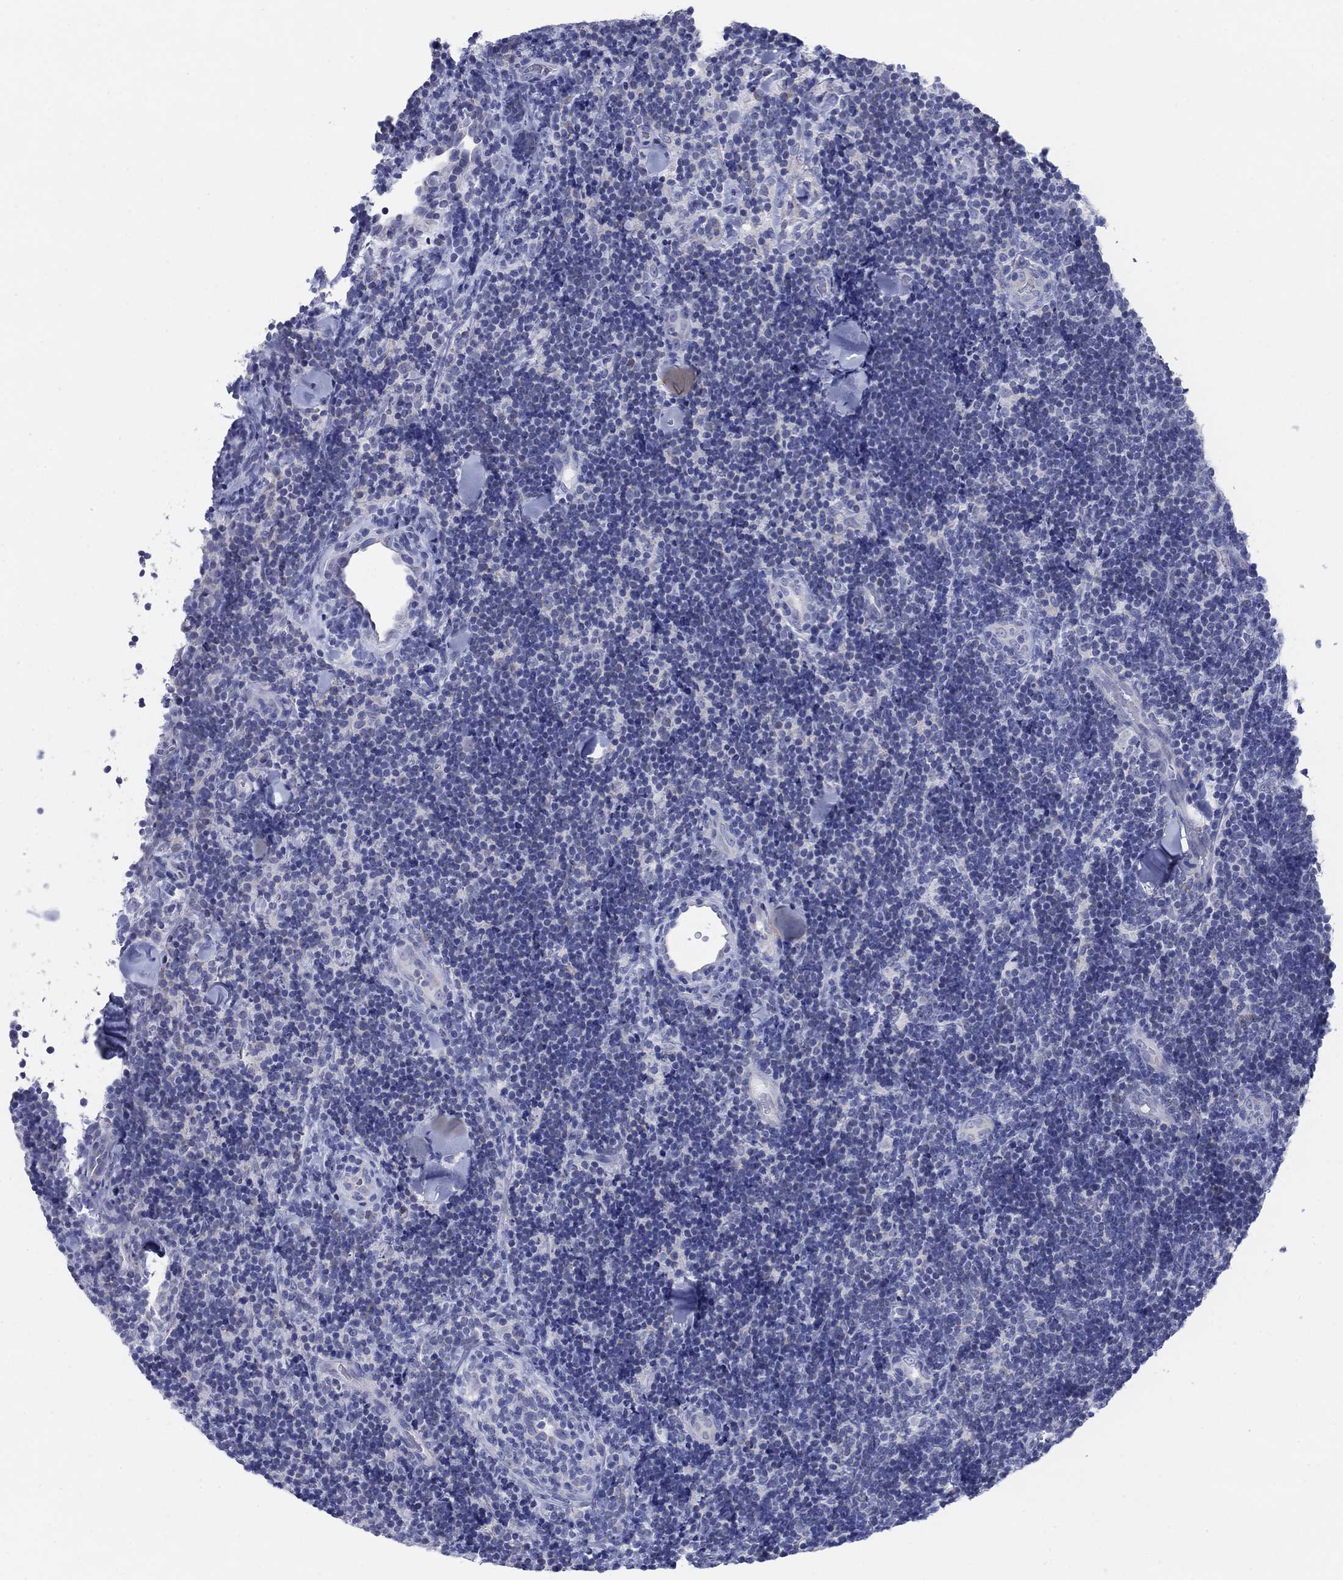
{"staining": {"intensity": "negative", "quantity": "none", "location": "none"}, "tissue": "lymphoma", "cell_type": "Tumor cells", "image_type": "cancer", "snomed": [{"axis": "morphology", "description": "Malignant lymphoma, non-Hodgkin's type, Low grade"}, {"axis": "topography", "description": "Lymph node"}], "caption": "A high-resolution histopathology image shows IHC staining of low-grade malignant lymphoma, non-Hodgkin's type, which demonstrates no significant positivity in tumor cells.", "gene": "SCCPDH", "patient": {"sex": "female", "age": 56}}